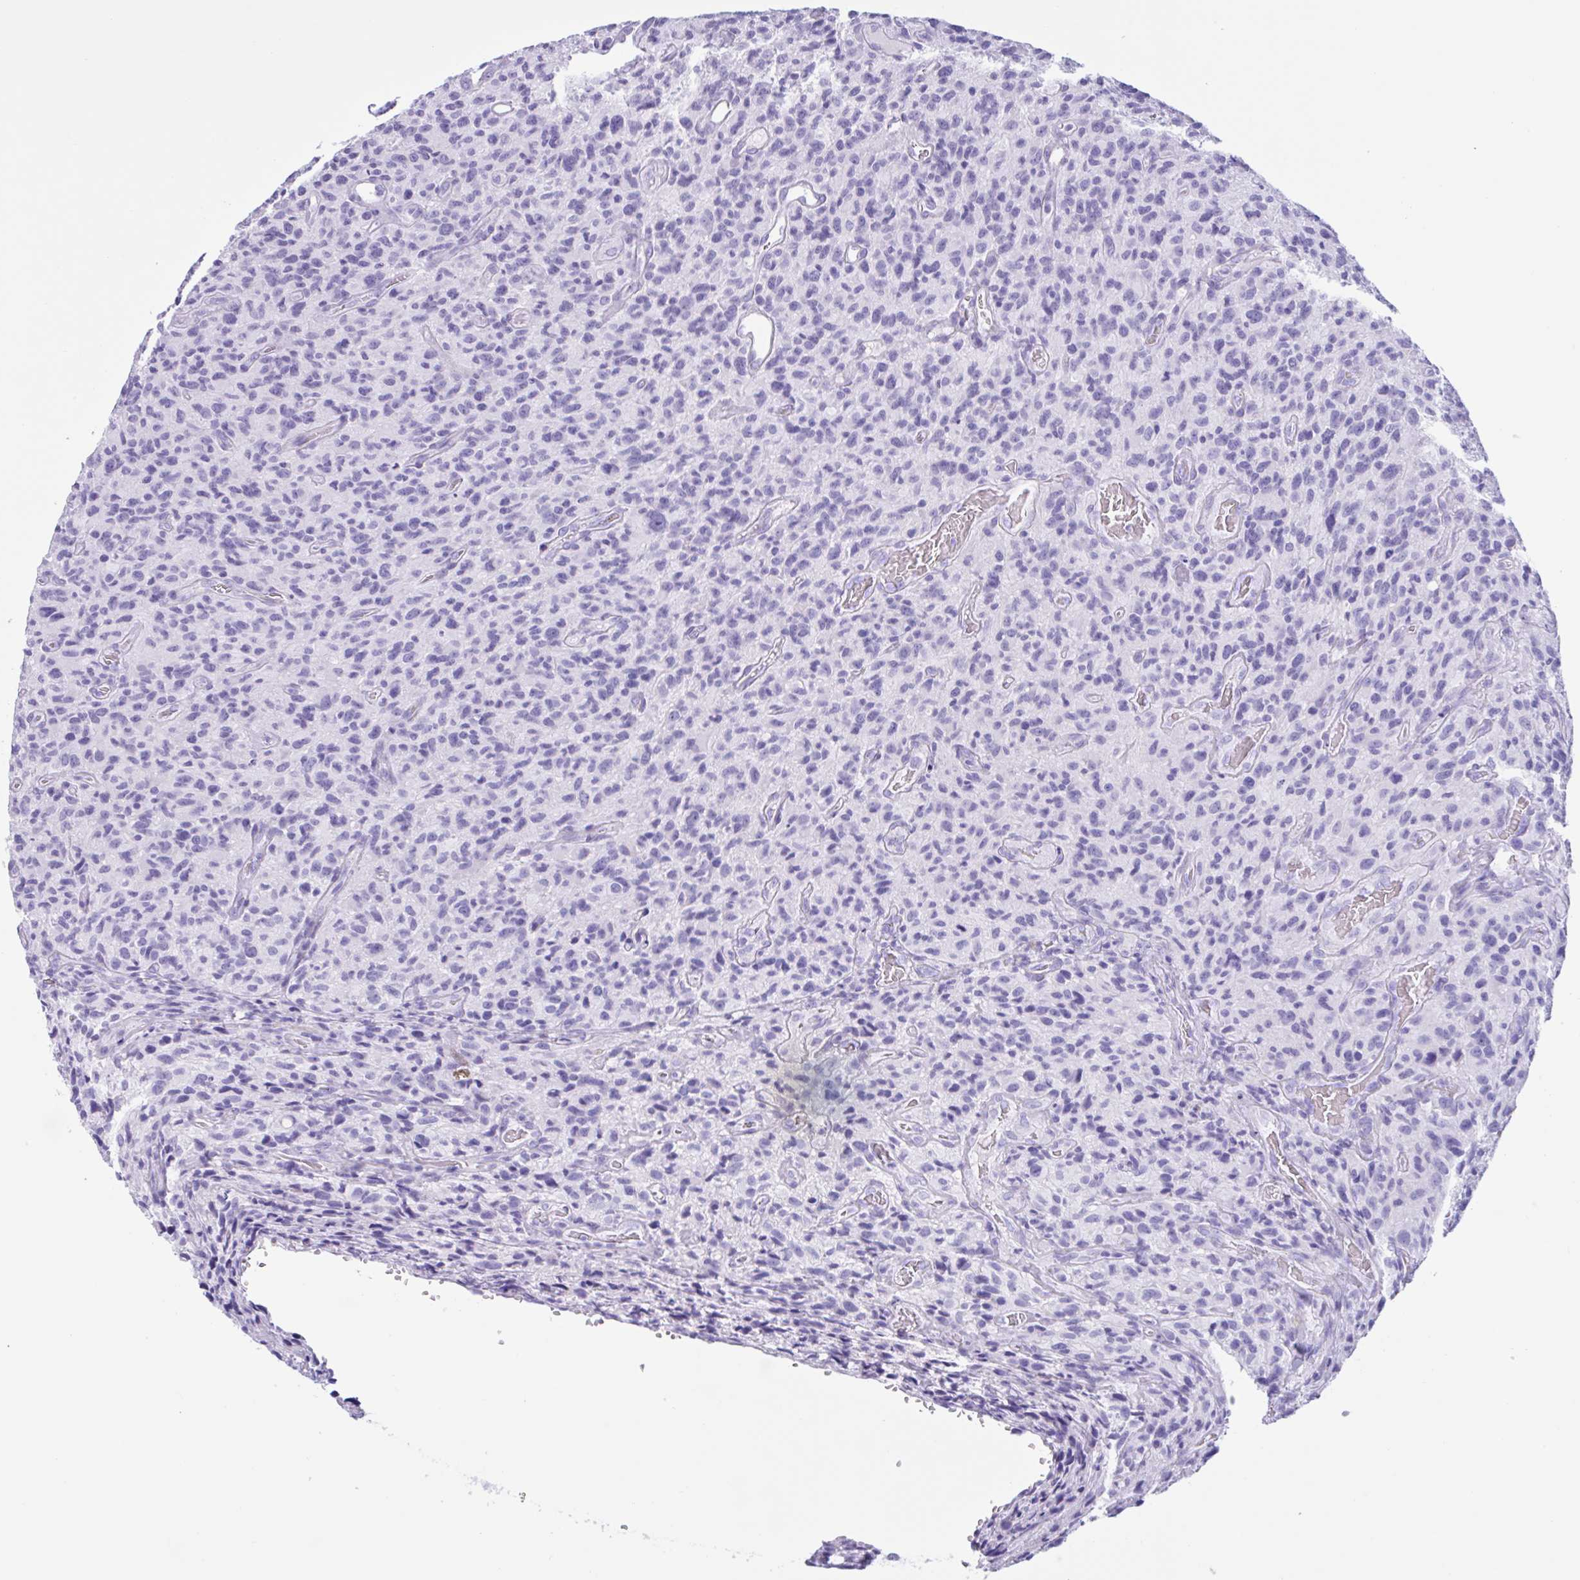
{"staining": {"intensity": "negative", "quantity": "none", "location": "none"}, "tissue": "glioma", "cell_type": "Tumor cells", "image_type": "cancer", "snomed": [{"axis": "morphology", "description": "Glioma, malignant, High grade"}, {"axis": "topography", "description": "Brain"}], "caption": "A photomicrograph of human high-grade glioma (malignant) is negative for staining in tumor cells.", "gene": "MRGPRG", "patient": {"sex": "male", "age": 76}}